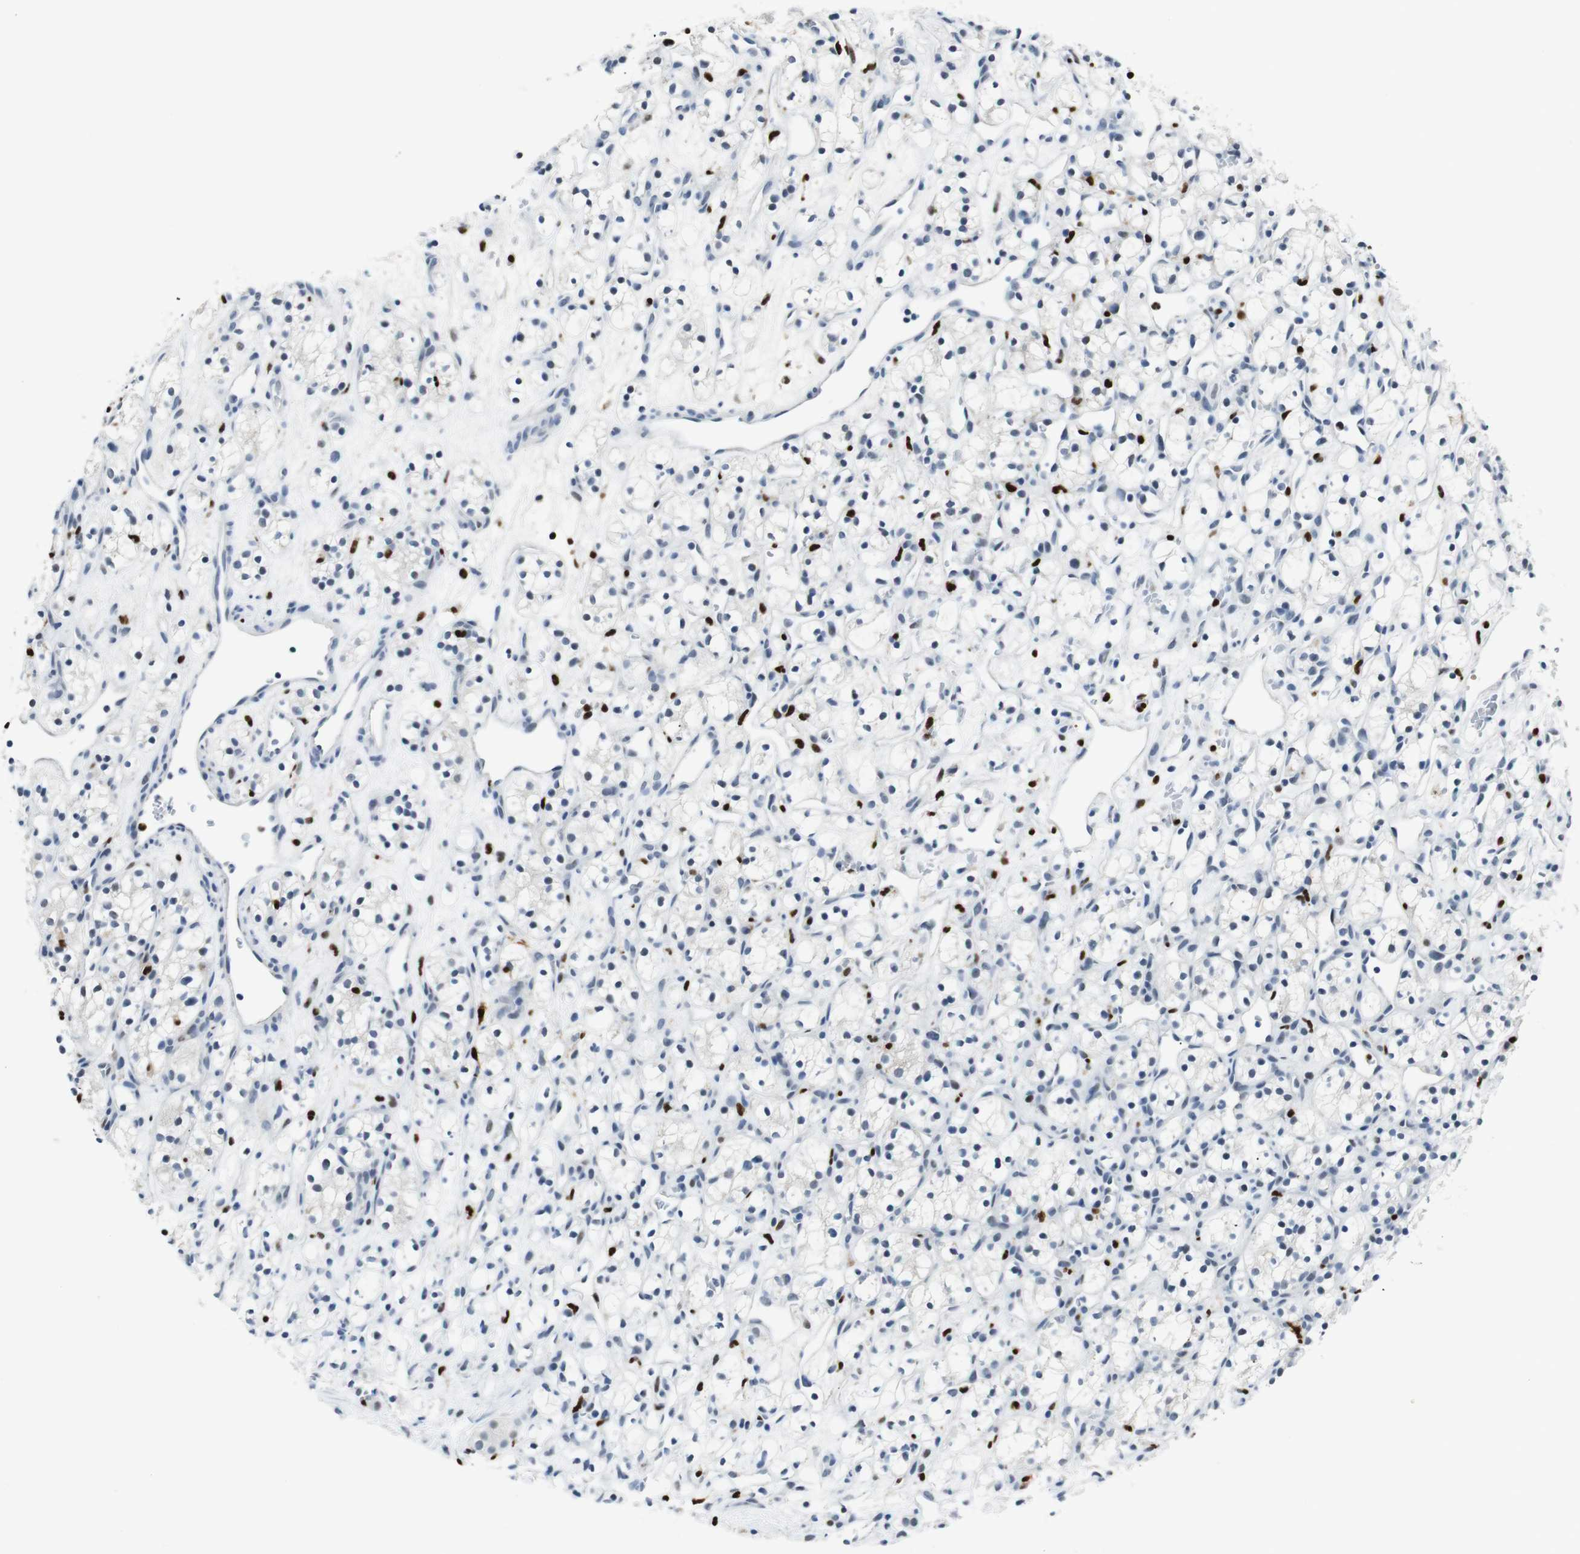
{"staining": {"intensity": "negative", "quantity": "none", "location": "none"}, "tissue": "renal cancer", "cell_type": "Tumor cells", "image_type": "cancer", "snomed": [{"axis": "morphology", "description": "Adenocarcinoma, NOS"}, {"axis": "topography", "description": "Kidney"}], "caption": "This is a image of immunohistochemistry staining of adenocarcinoma (renal), which shows no expression in tumor cells.", "gene": "IRF8", "patient": {"sex": "female", "age": 60}}